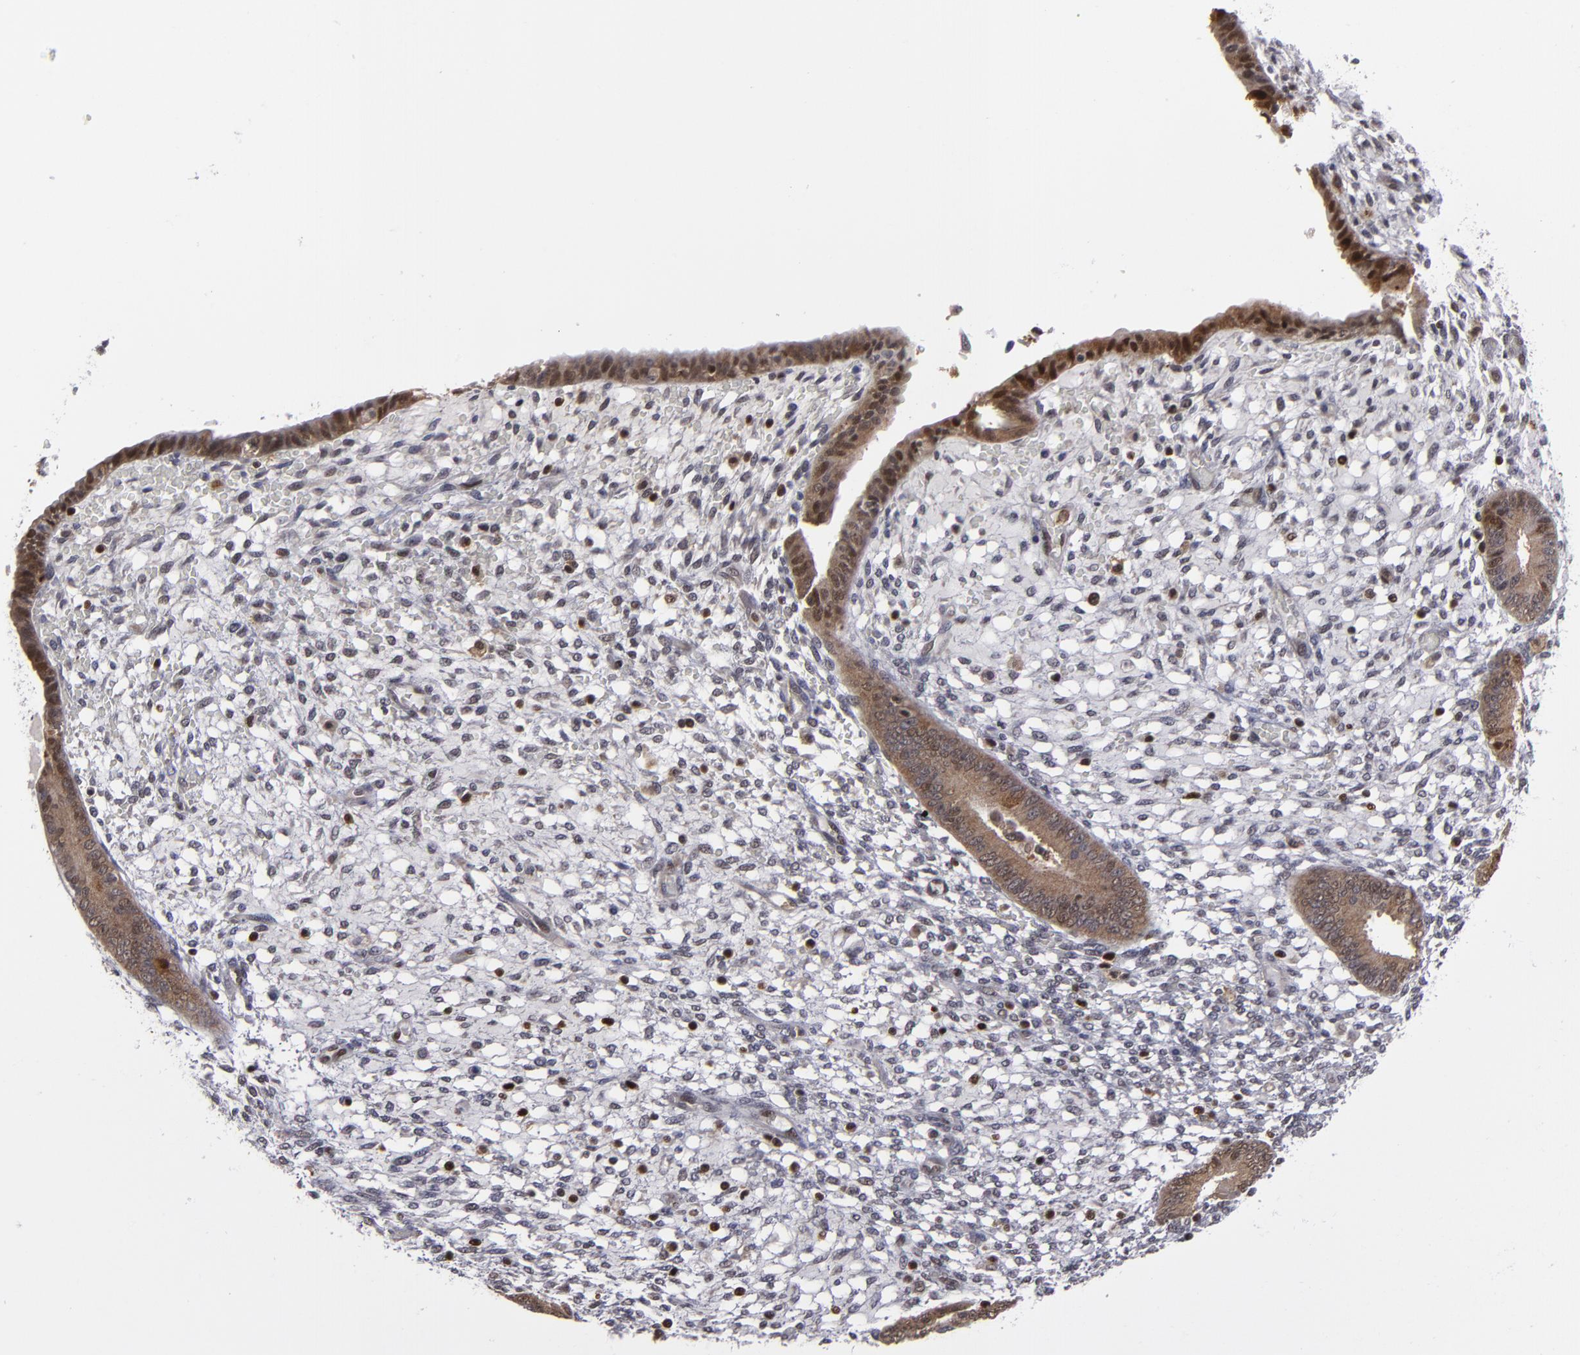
{"staining": {"intensity": "weak", "quantity": "<25%", "location": "cytoplasmic/membranous,nuclear"}, "tissue": "endometrium", "cell_type": "Cells in endometrial stroma", "image_type": "normal", "snomed": [{"axis": "morphology", "description": "Normal tissue, NOS"}, {"axis": "topography", "description": "Endometrium"}], "caption": "Immunohistochemistry image of benign endometrium: endometrium stained with DAB shows no significant protein expression in cells in endometrial stroma.", "gene": "GSR", "patient": {"sex": "female", "age": 42}}